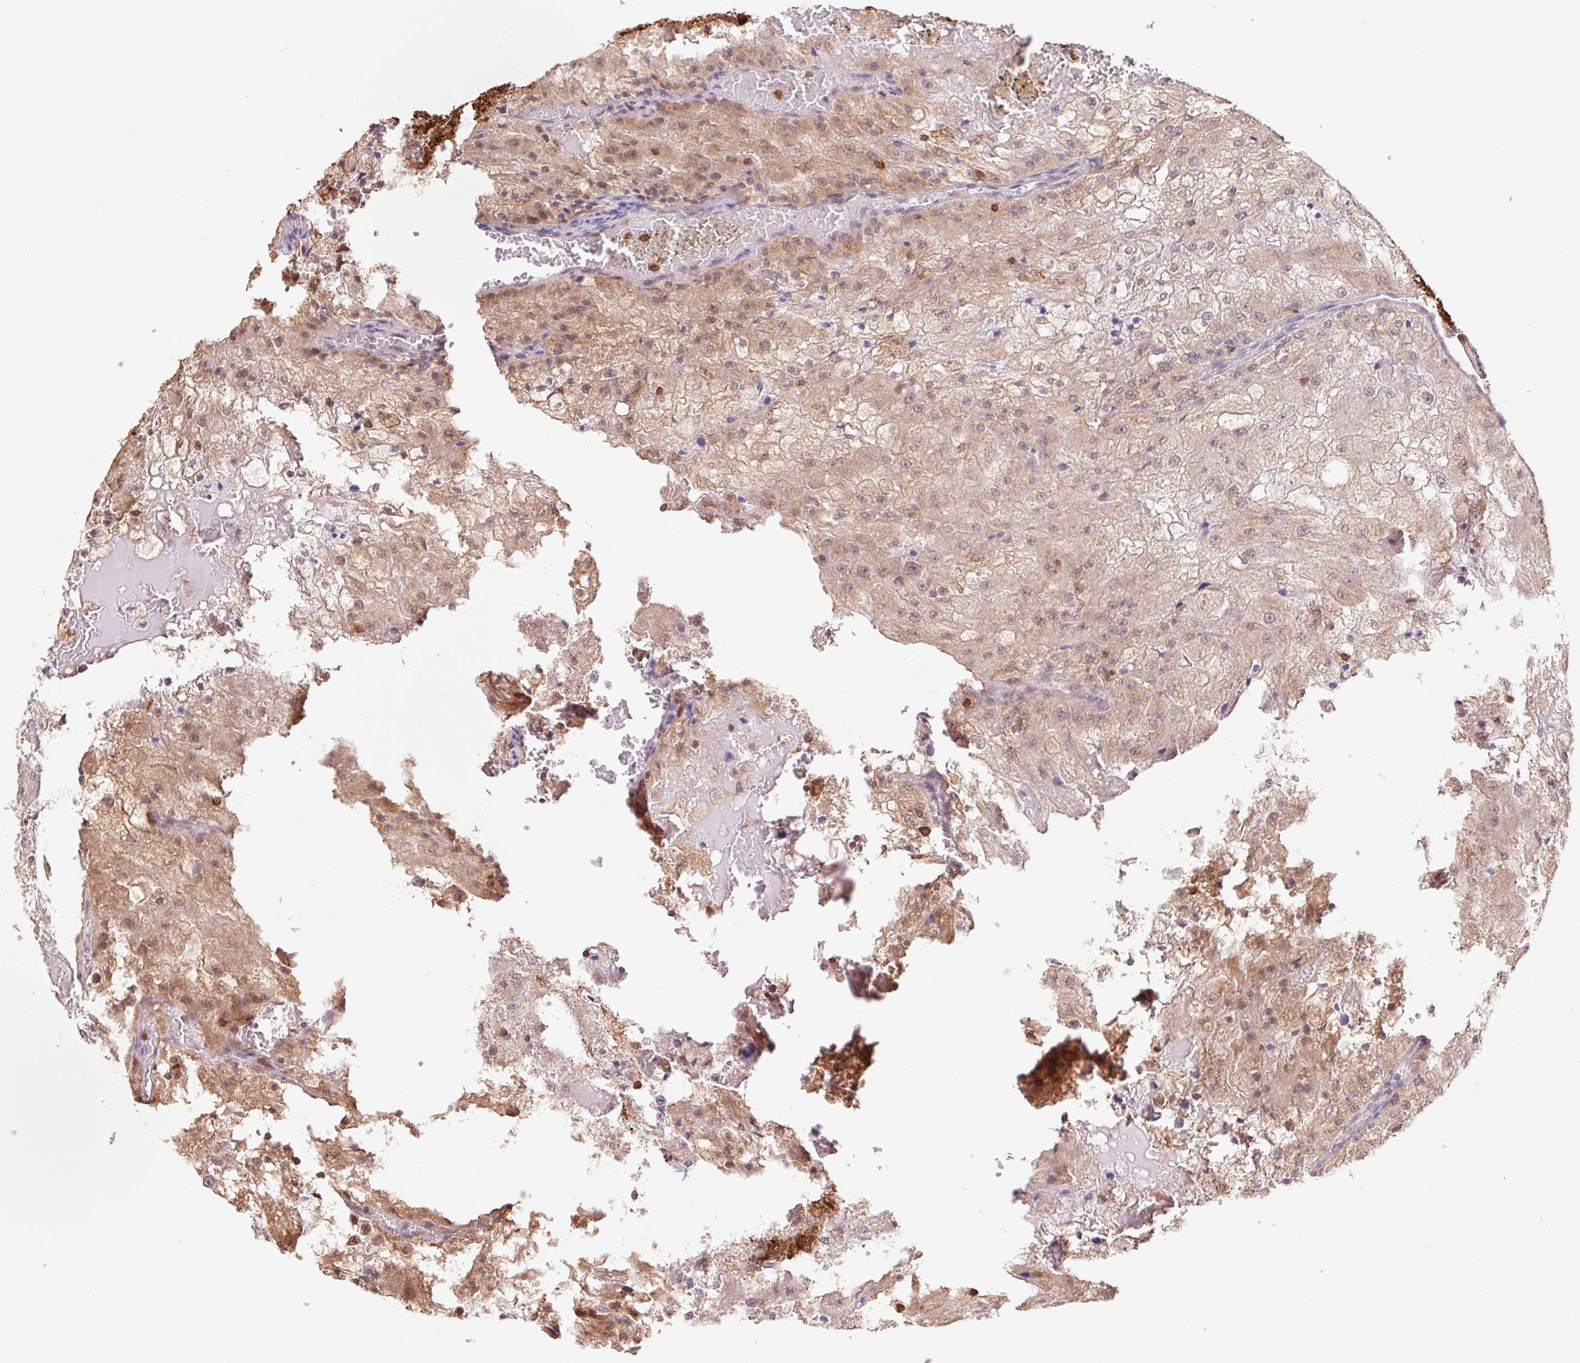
{"staining": {"intensity": "weak", "quantity": "25%-75%", "location": "cytoplasmic/membranous"}, "tissue": "renal cancer", "cell_type": "Tumor cells", "image_type": "cancer", "snomed": [{"axis": "morphology", "description": "Adenocarcinoma, NOS"}, {"axis": "topography", "description": "Kidney"}], "caption": "DAB (3,3'-diaminobenzidine) immunohistochemical staining of renal cancer shows weak cytoplasmic/membranous protein staining in approximately 25%-75% of tumor cells.", "gene": "URM1", "patient": {"sex": "female", "age": 74}}